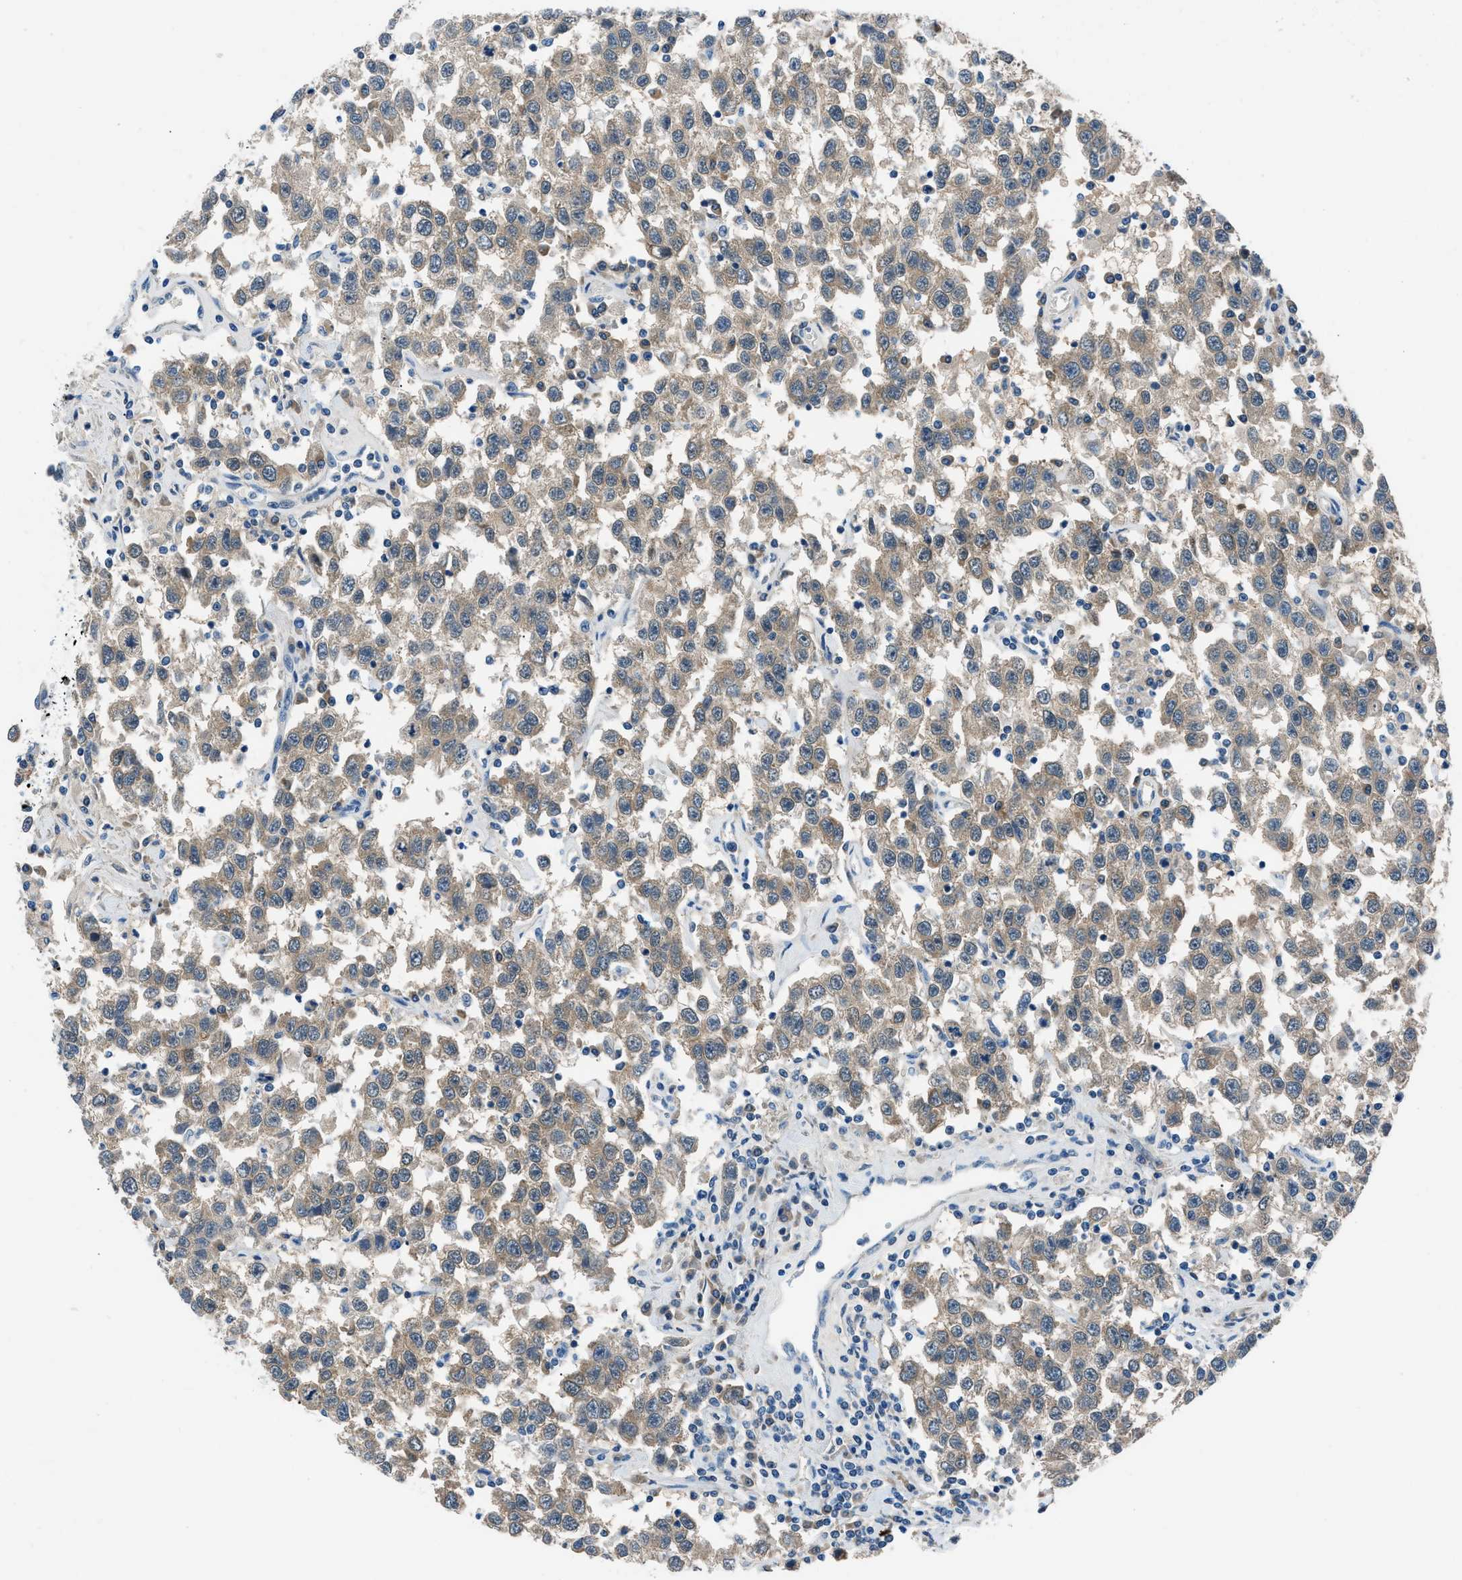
{"staining": {"intensity": "moderate", "quantity": ">75%", "location": "cytoplasmic/membranous"}, "tissue": "testis cancer", "cell_type": "Tumor cells", "image_type": "cancer", "snomed": [{"axis": "morphology", "description": "Seminoma, NOS"}, {"axis": "topography", "description": "Testis"}], "caption": "Human testis cancer (seminoma) stained for a protein (brown) demonstrates moderate cytoplasmic/membranous positive staining in about >75% of tumor cells.", "gene": "ACP1", "patient": {"sex": "male", "age": 41}}